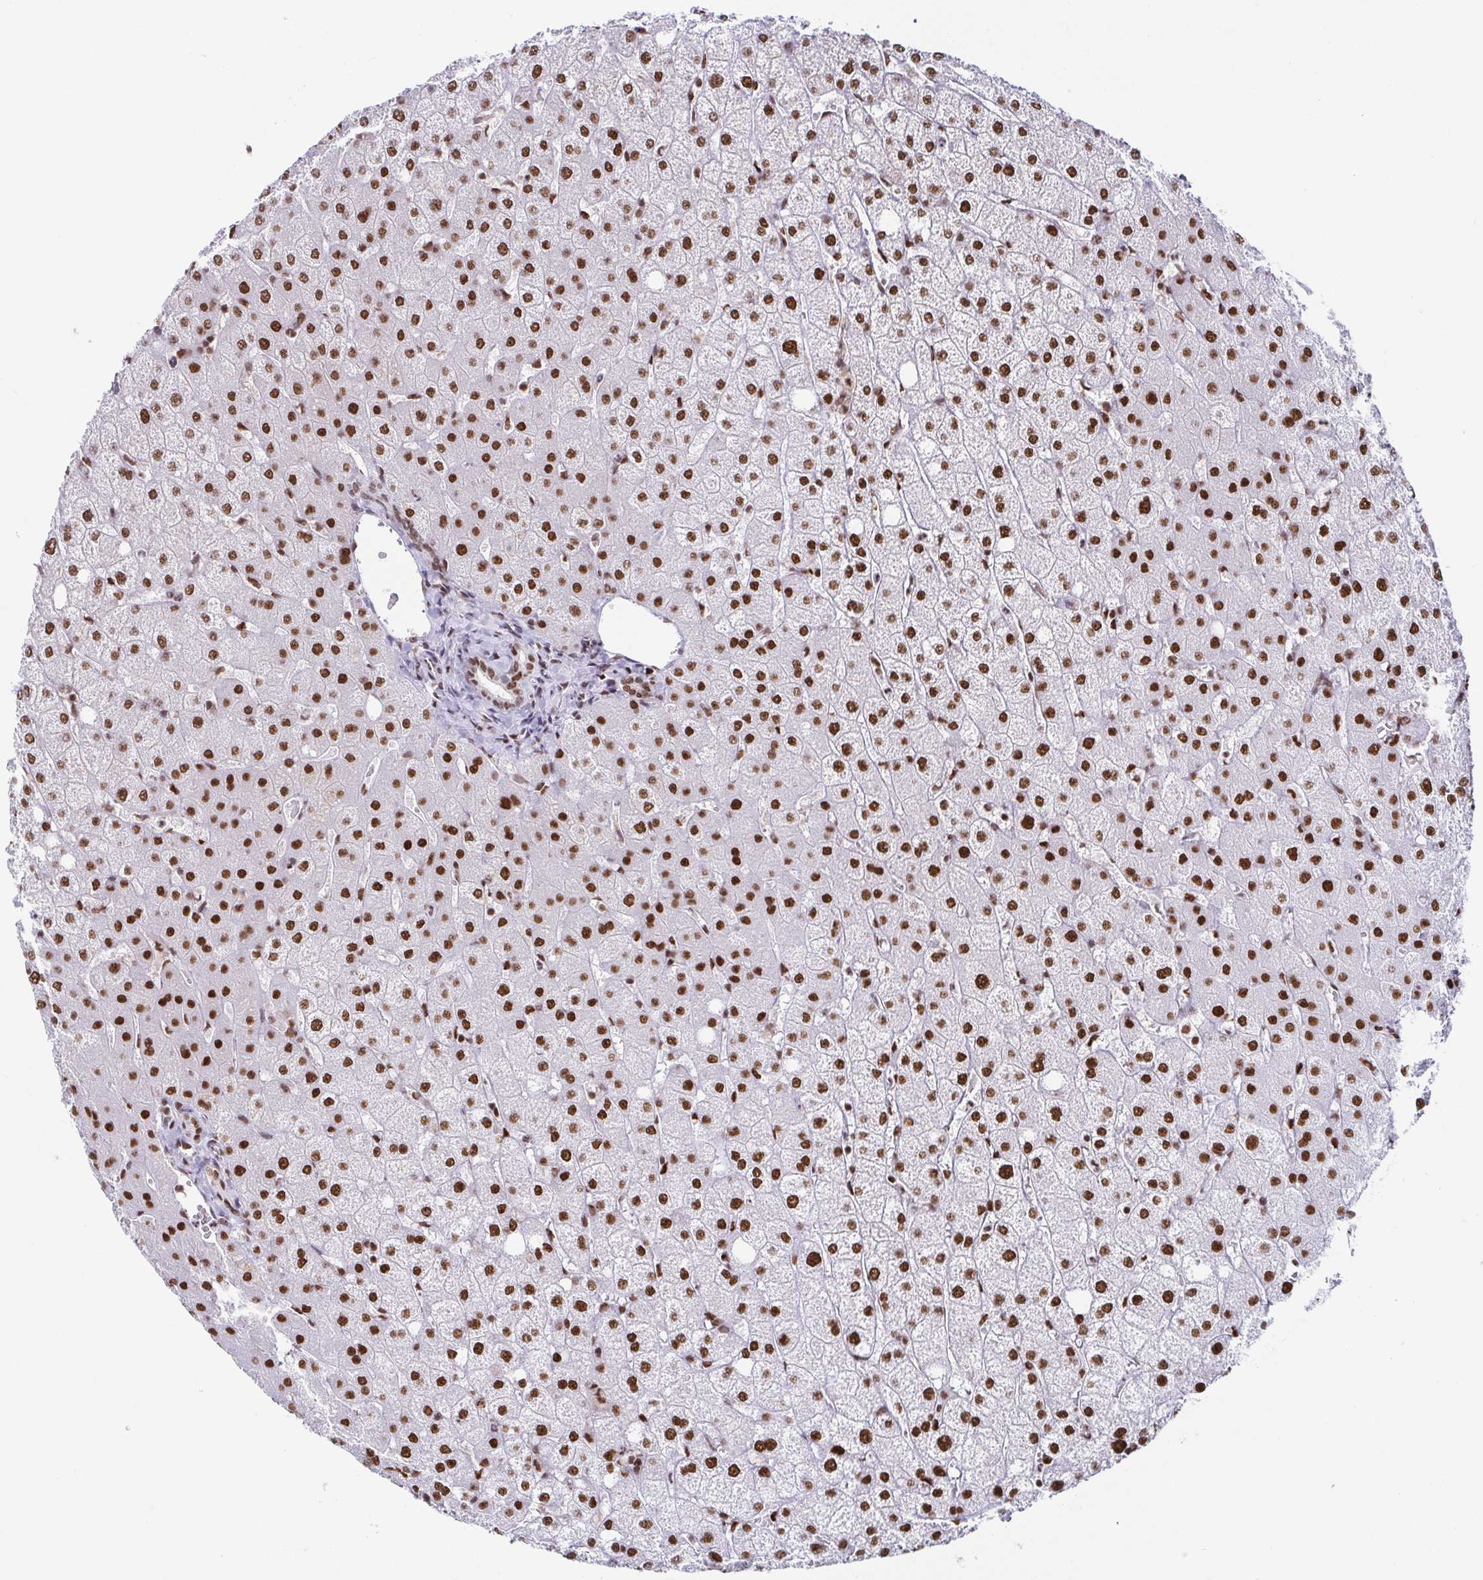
{"staining": {"intensity": "moderate", "quantity": ">75%", "location": "nuclear"}, "tissue": "liver", "cell_type": "Cholangiocytes", "image_type": "normal", "snomed": [{"axis": "morphology", "description": "Normal tissue, NOS"}, {"axis": "topography", "description": "Liver"}], "caption": "Immunohistochemical staining of benign human liver demonstrates moderate nuclear protein expression in approximately >75% of cholangiocytes. The staining was performed using DAB, with brown indicating positive protein expression. Nuclei are stained blue with hematoxylin.", "gene": "EWSR1", "patient": {"sex": "female", "age": 54}}